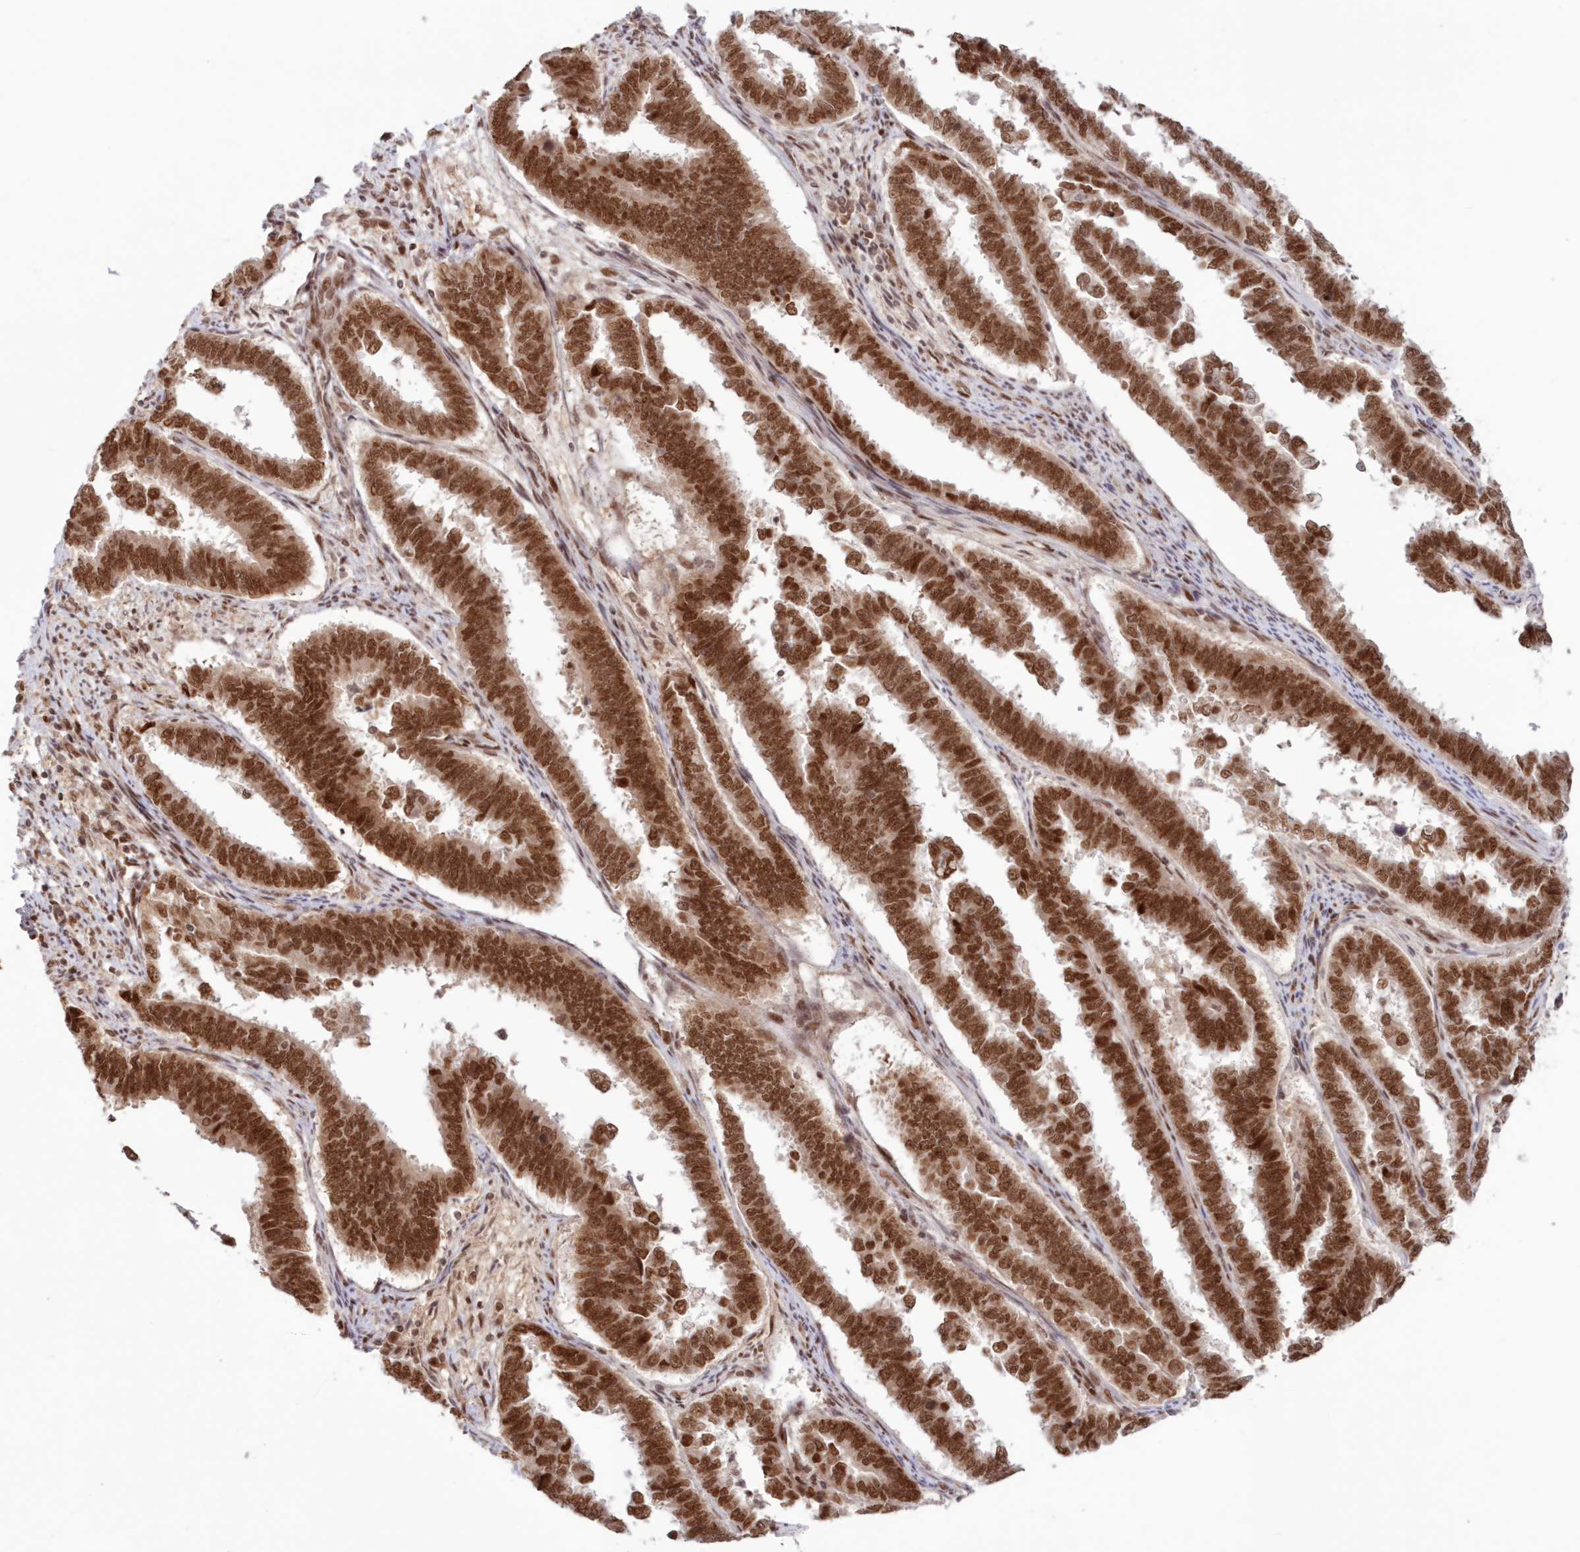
{"staining": {"intensity": "strong", "quantity": ">75%", "location": "nuclear"}, "tissue": "endometrial cancer", "cell_type": "Tumor cells", "image_type": "cancer", "snomed": [{"axis": "morphology", "description": "Adenocarcinoma, NOS"}, {"axis": "topography", "description": "Endometrium"}], "caption": "This is a histology image of immunohistochemistry (IHC) staining of adenocarcinoma (endometrial), which shows strong expression in the nuclear of tumor cells.", "gene": "NOA1", "patient": {"sex": "female", "age": 75}}